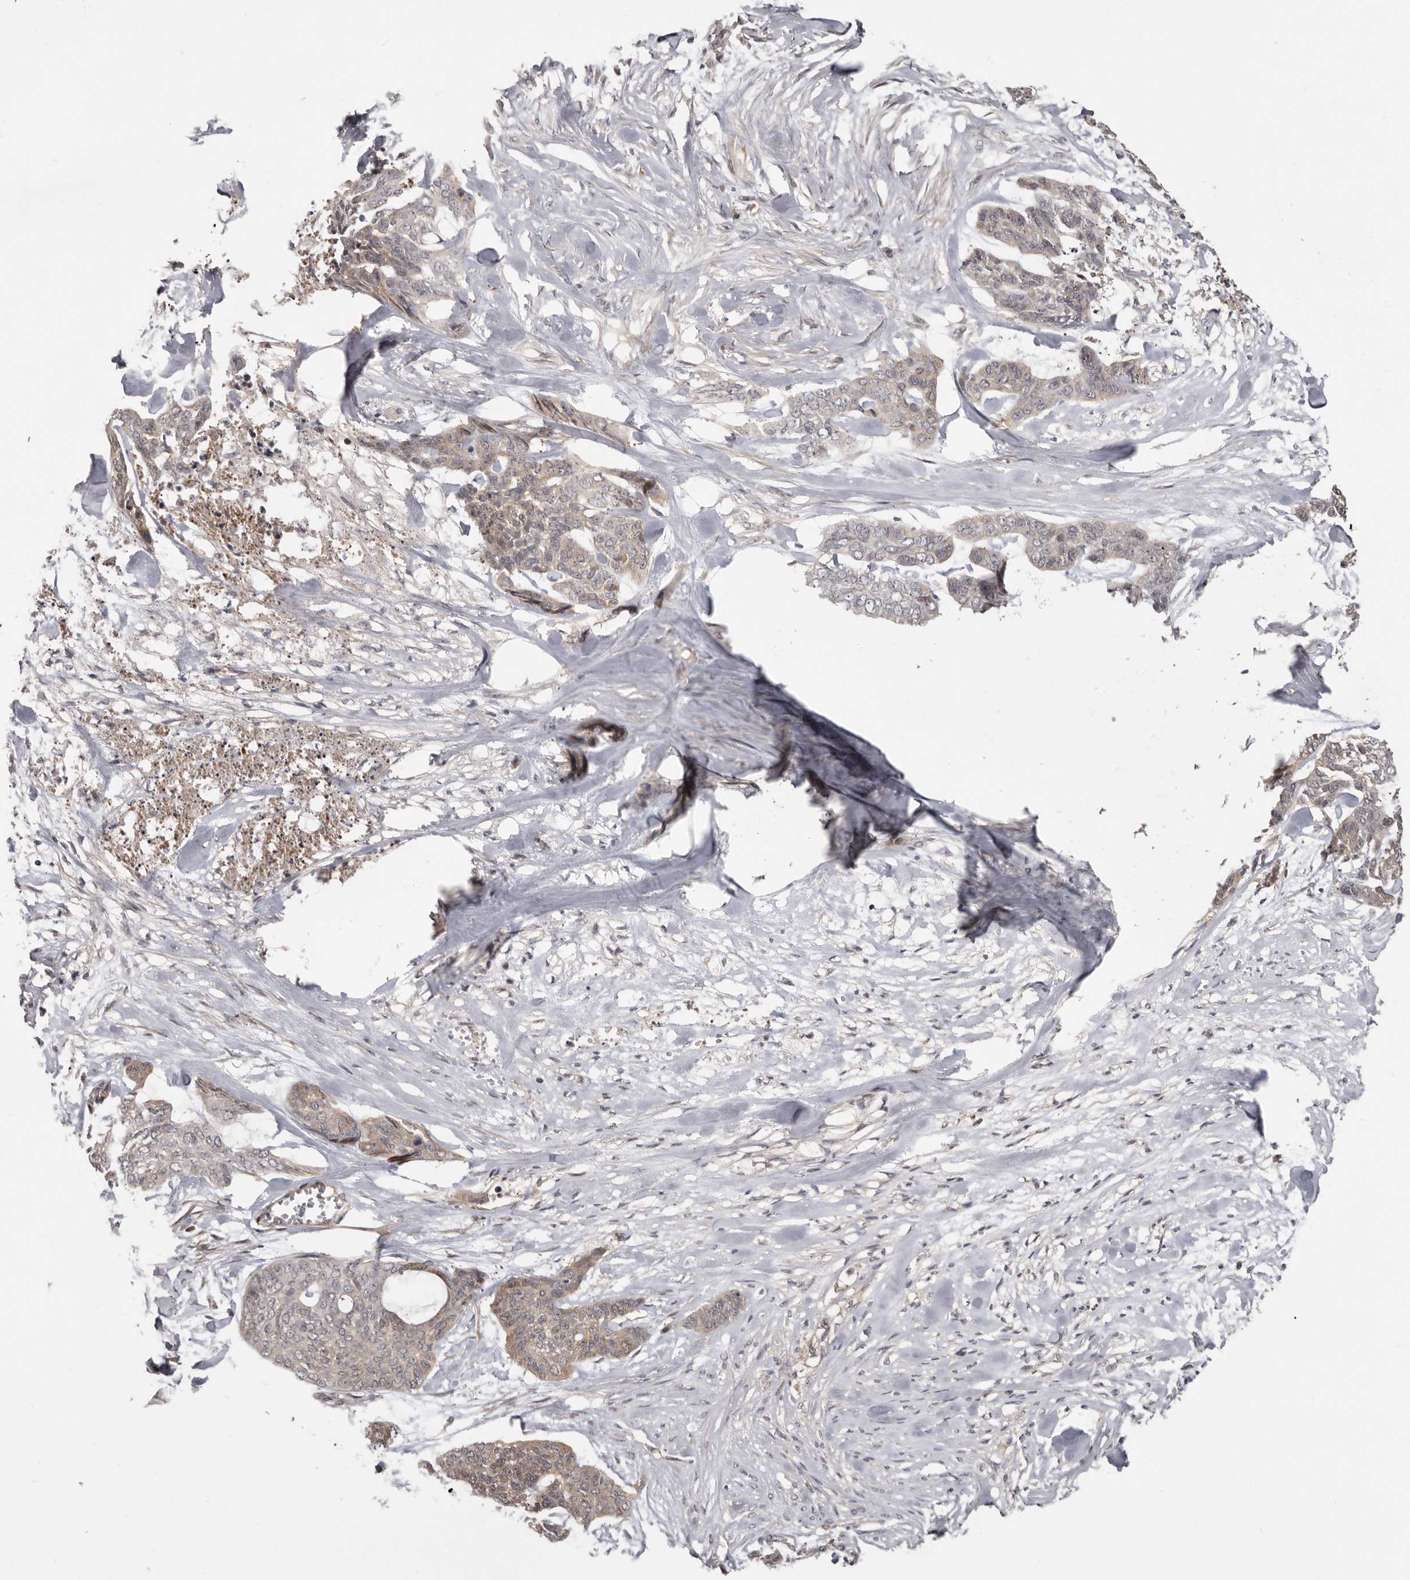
{"staining": {"intensity": "weak", "quantity": "25%-75%", "location": "cytoplasmic/membranous"}, "tissue": "skin cancer", "cell_type": "Tumor cells", "image_type": "cancer", "snomed": [{"axis": "morphology", "description": "Basal cell carcinoma"}, {"axis": "topography", "description": "Skin"}], "caption": "Human skin cancer (basal cell carcinoma) stained for a protein (brown) exhibits weak cytoplasmic/membranous positive staining in about 25%-75% of tumor cells.", "gene": "BAD", "patient": {"sex": "female", "age": 64}}